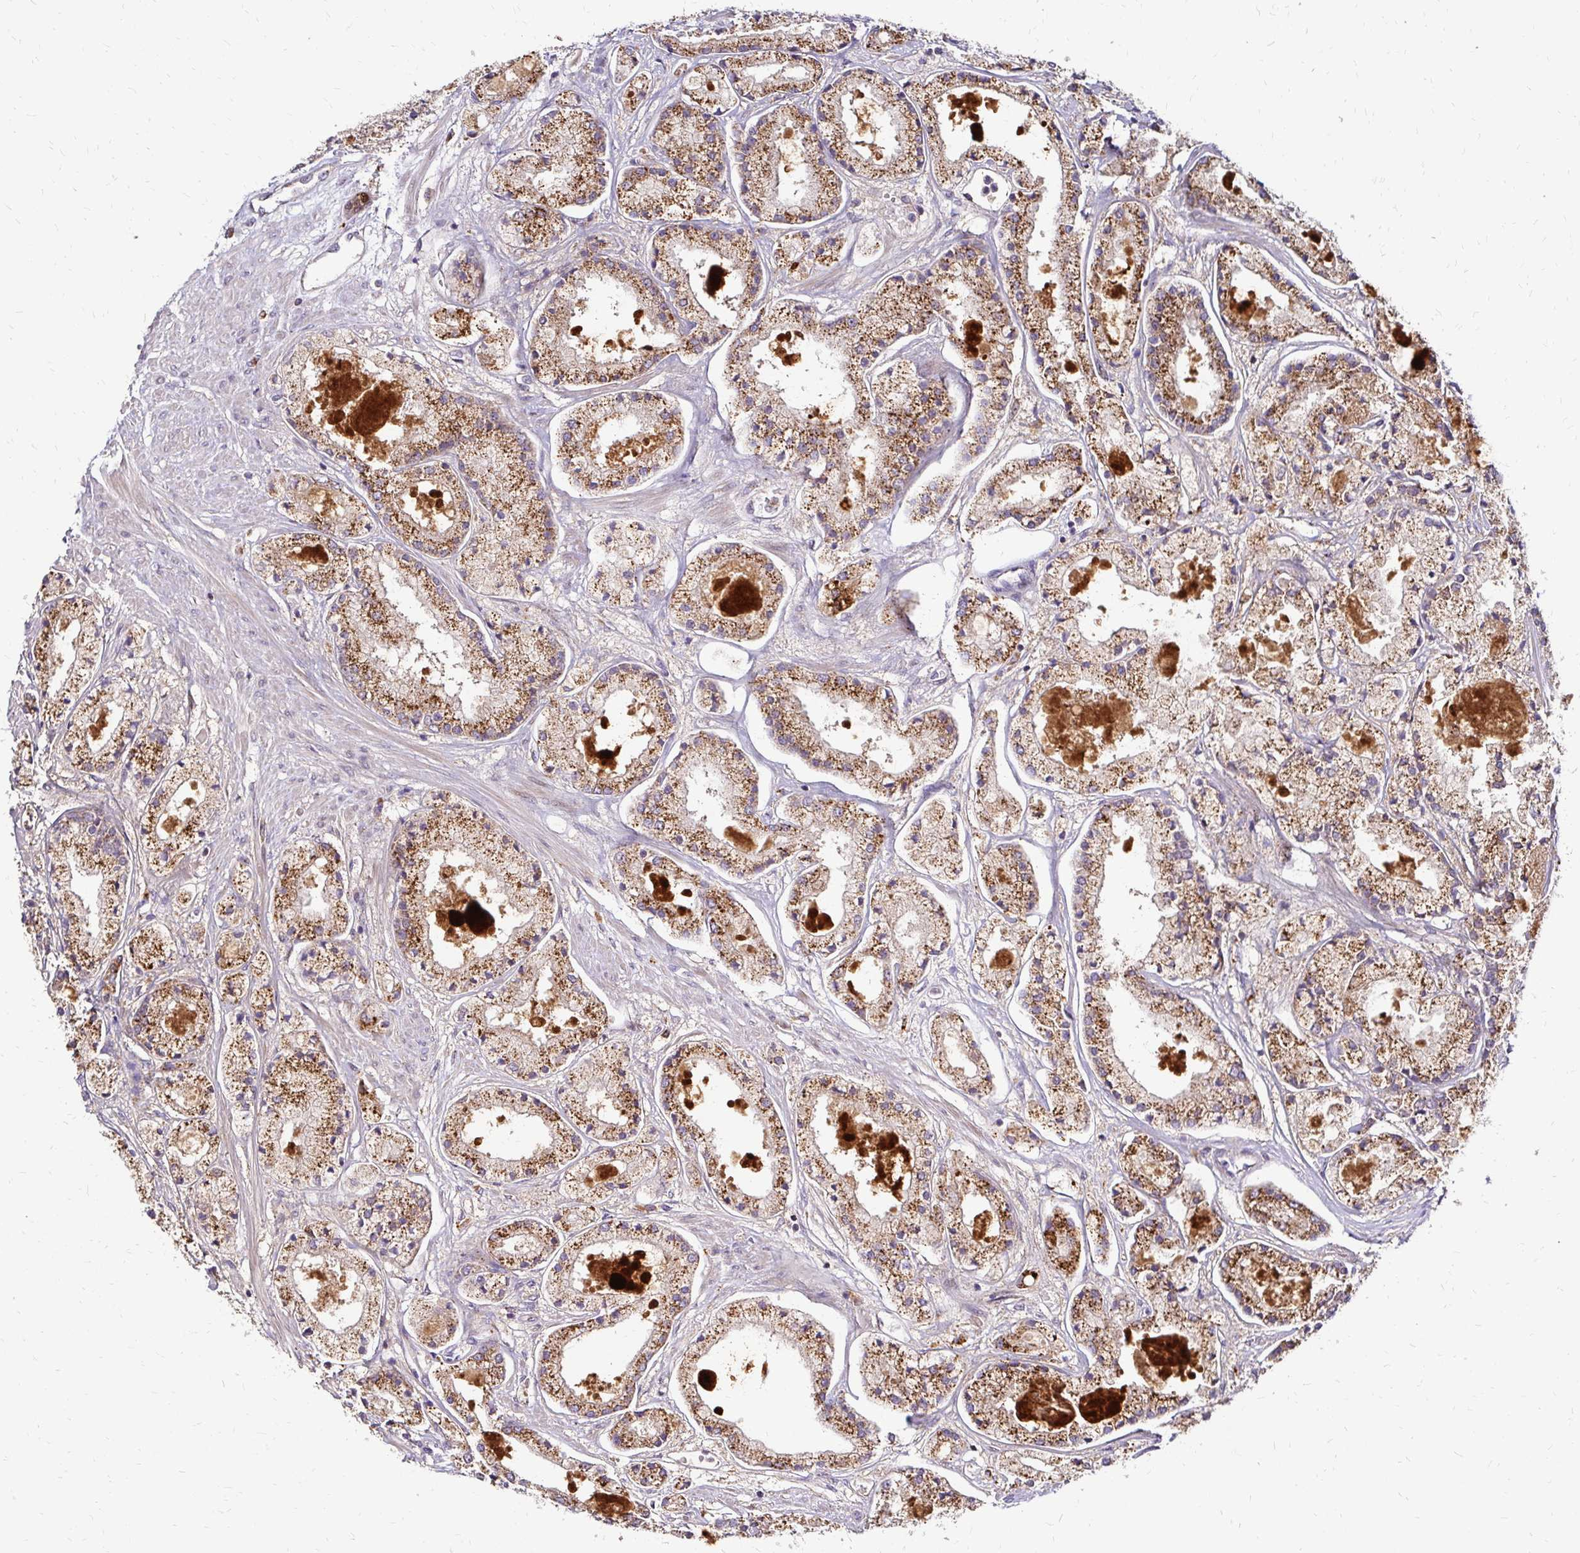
{"staining": {"intensity": "moderate", "quantity": ">75%", "location": "cytoplasmic/membranous"}, "tissue": "prostate cancer", "cell_type": "Tumor cells", "image_type": "cancer", "snomed": [{"axis": "morphology", "description": "Adenocarcinoma, High grade"}, {"axis": "topography", "description": "Prostate"}], "caption": "Tumor cells exhibit moderate cytoplasmic/membranous positivity in approximately >75% of cells in prostate adenocarcinoma (high-grade). (IHC, brightfield microscopy, high magnification).", "gene": "IDUA", "patient": {"sex": "male", "age": 67}}